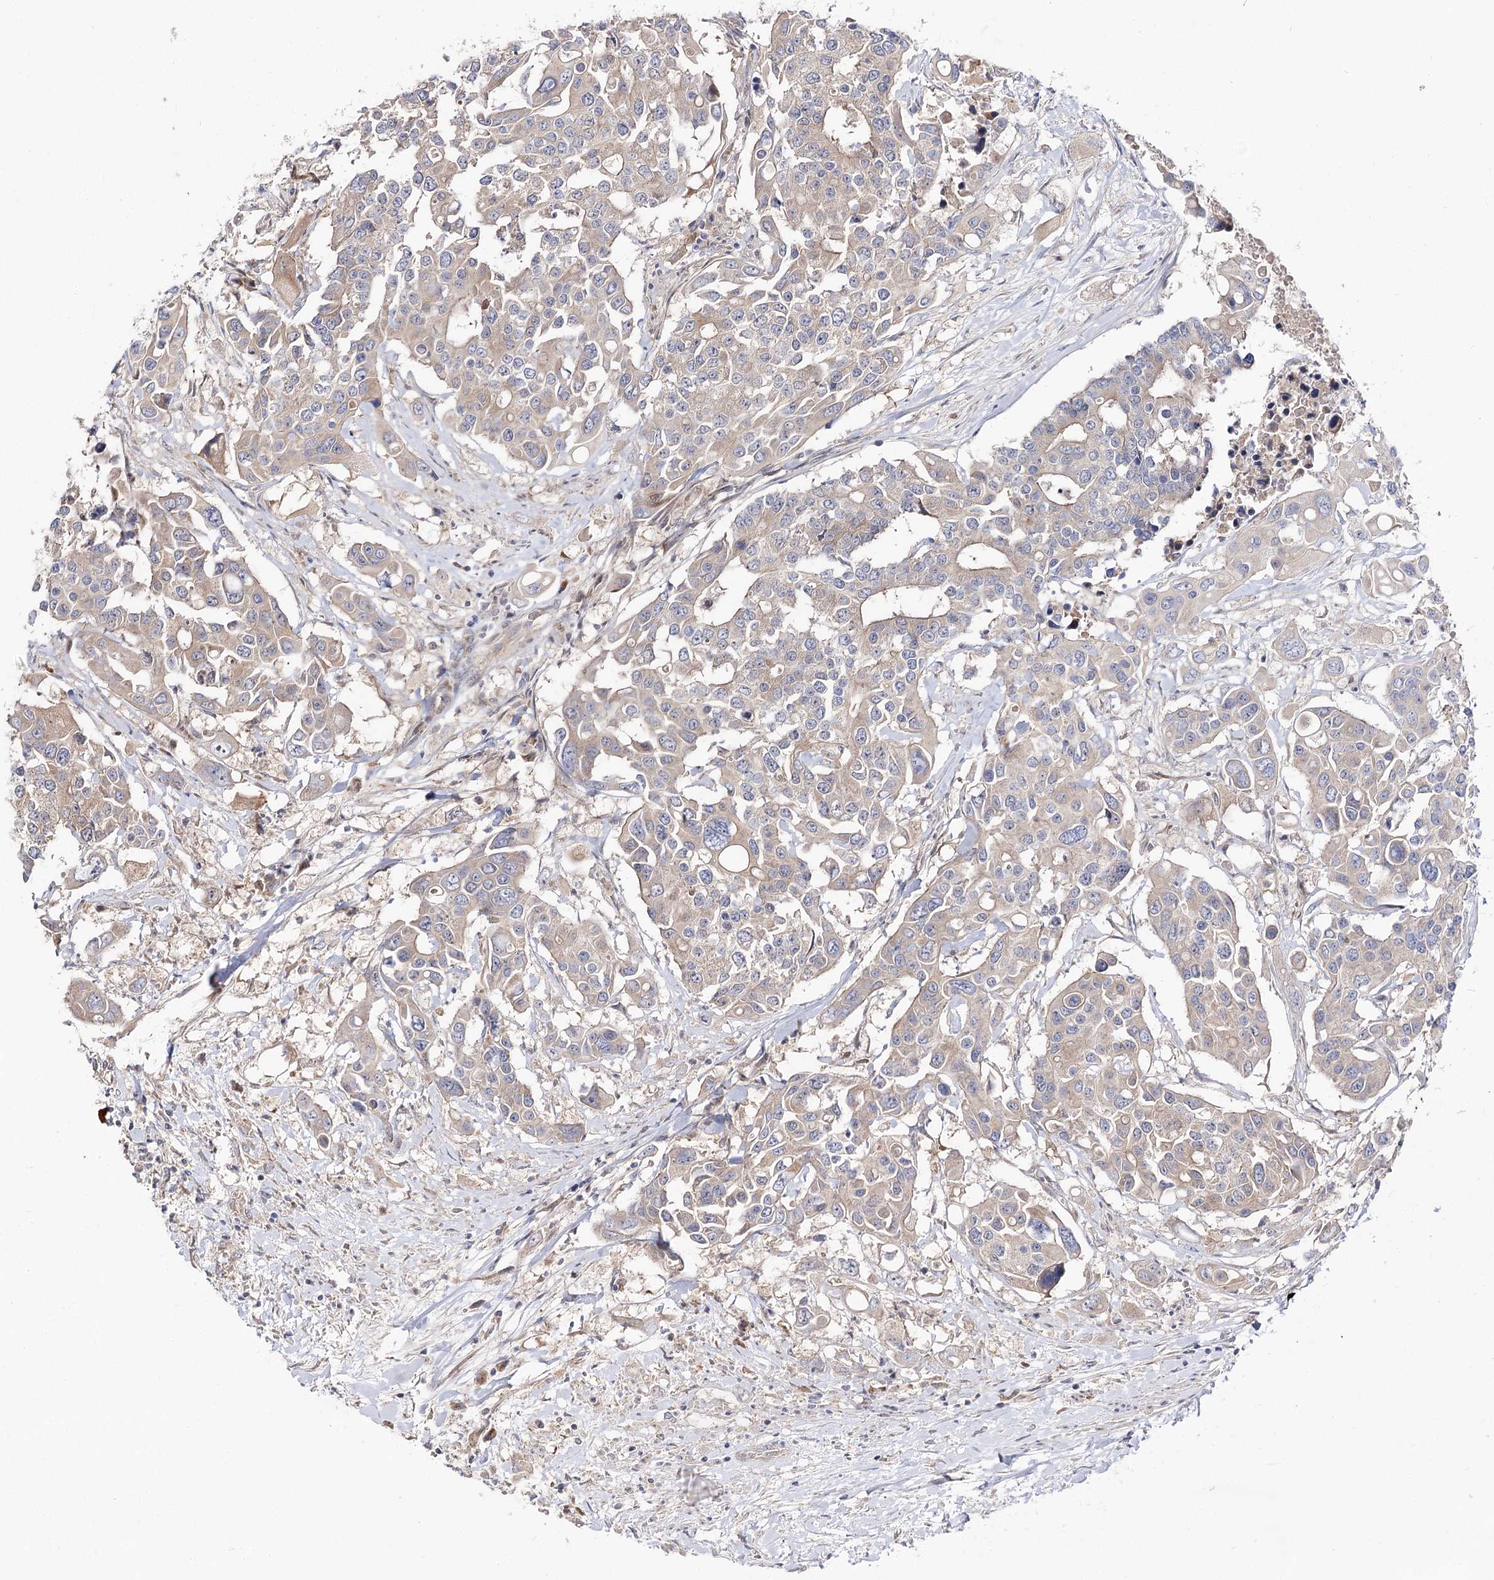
{"staining": {"intensity": "weak", "quantity": "25%-75%", "location": "cytoplasmic/membranous"}, "tissue": "colorectal cancer", "cell_type": "Tumor cells", "image_type": "cancer", "snomed": [{"axis": "morphology", "description": "Adenocarcinoma, NOS"}, {"axis": "topography", "description": "Colon"}], "caption": "Immunohistochemical staining of colorectal adenocarcinoma shows weak cytoplasmic/membranous protein staining in approximately 25%-75% of tumor cells. Using DAB (3,3'-diaminobenzidine) (brown) and hematoxylin (blue) stains, captured at high magnification using brightfield microscopy.", "gene": "C11orf80", "patient": {"sex": "male", "age": 77}}